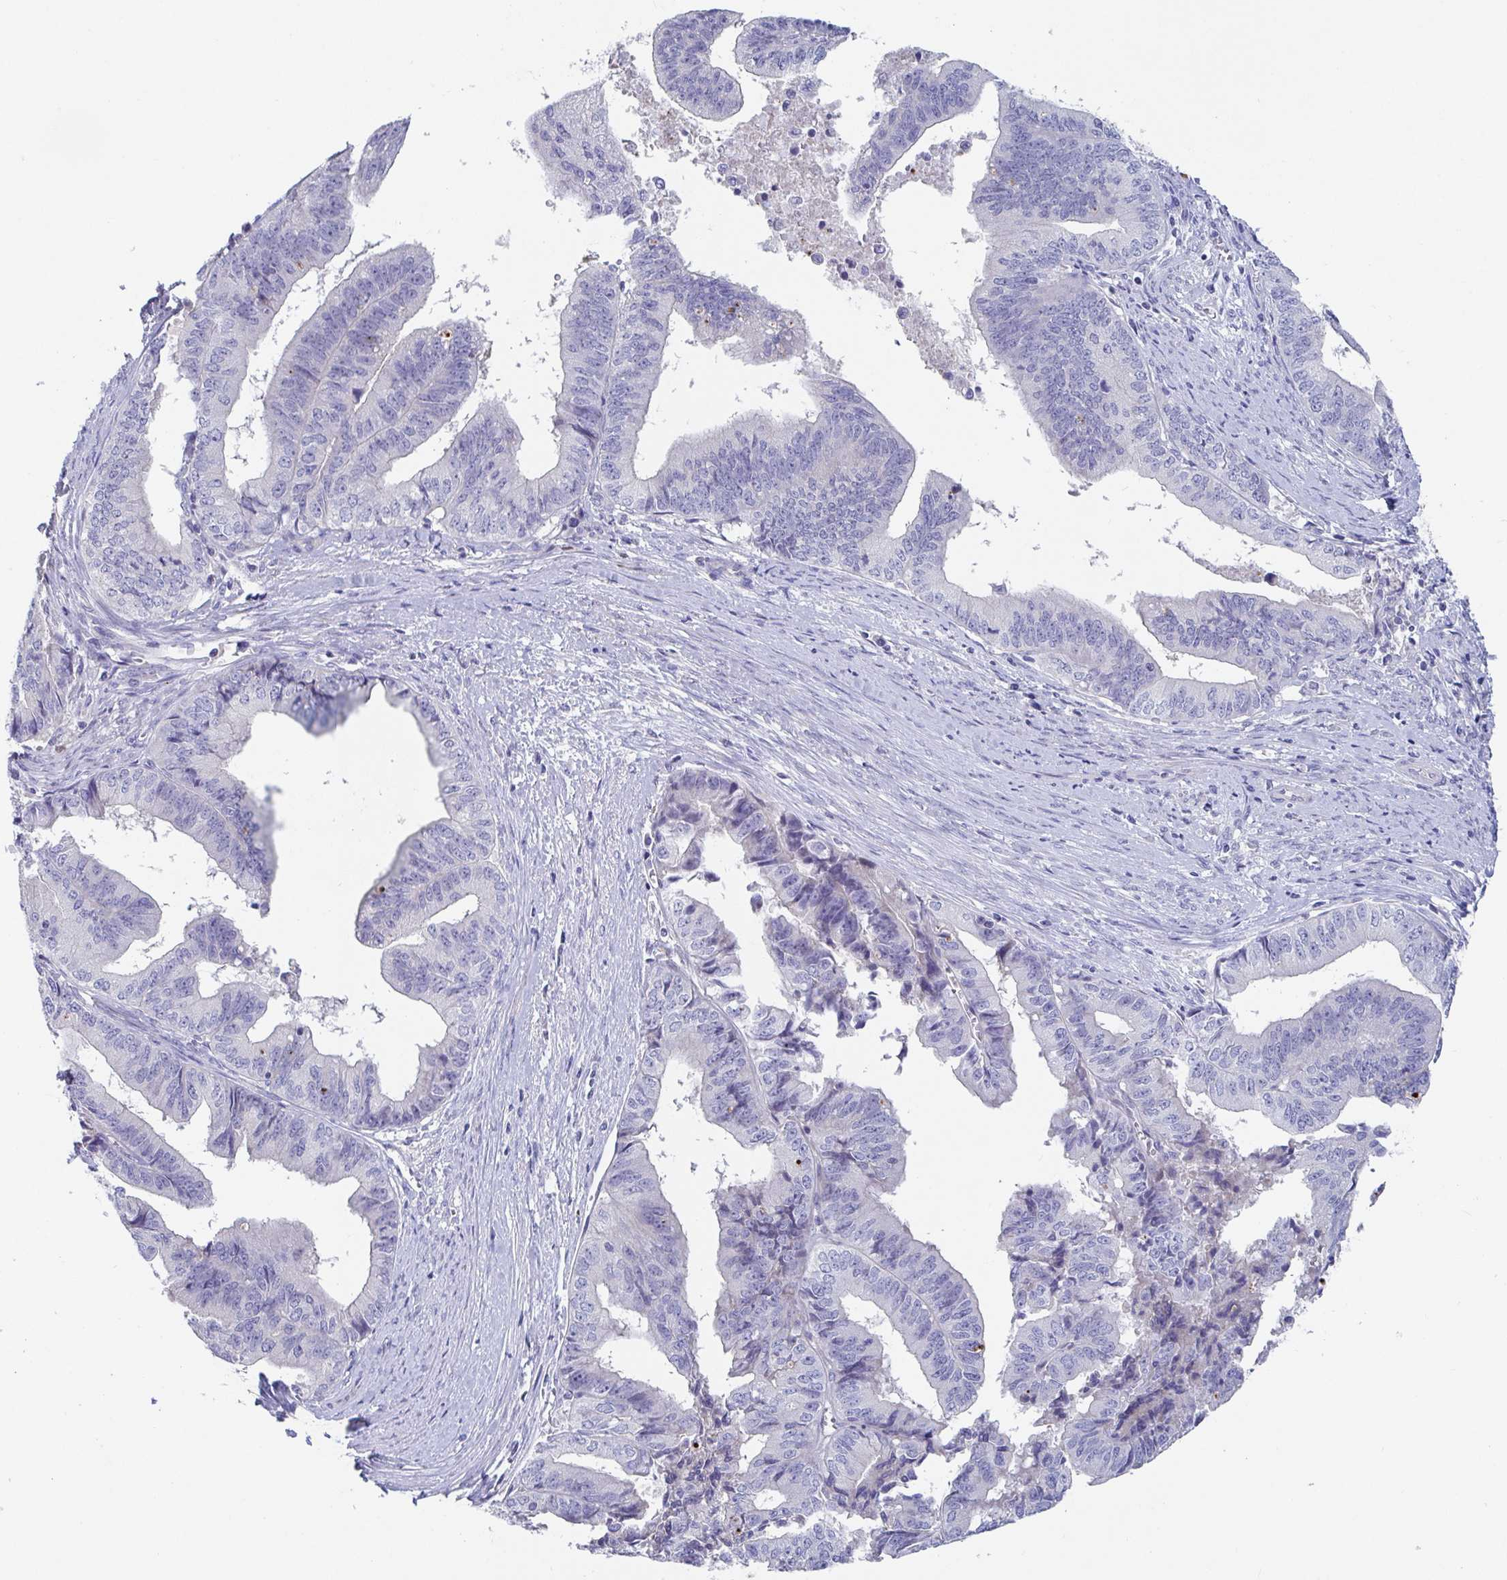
{"staining": {"intensity": "negative", "quantity": "none", "location": "none"}, "tissue": "endometrial cancer", "cell_type": "Tumor cells", "image_type": "cancer", "snomed": [{"axis": "morphology", "description": "Adenocarcinoma, NOS"}, {"axis": "topography", "description": "Endometrium"}], "caption": "Immunohistochemistry (IHC) photomicrograph of endometrial cancer (adenocarcinoma) stained for a protein (brown), which exhibits no staining in tumor cells.", "gene": "ZNF561", "patient": {"sex": "female", "age": 65}}